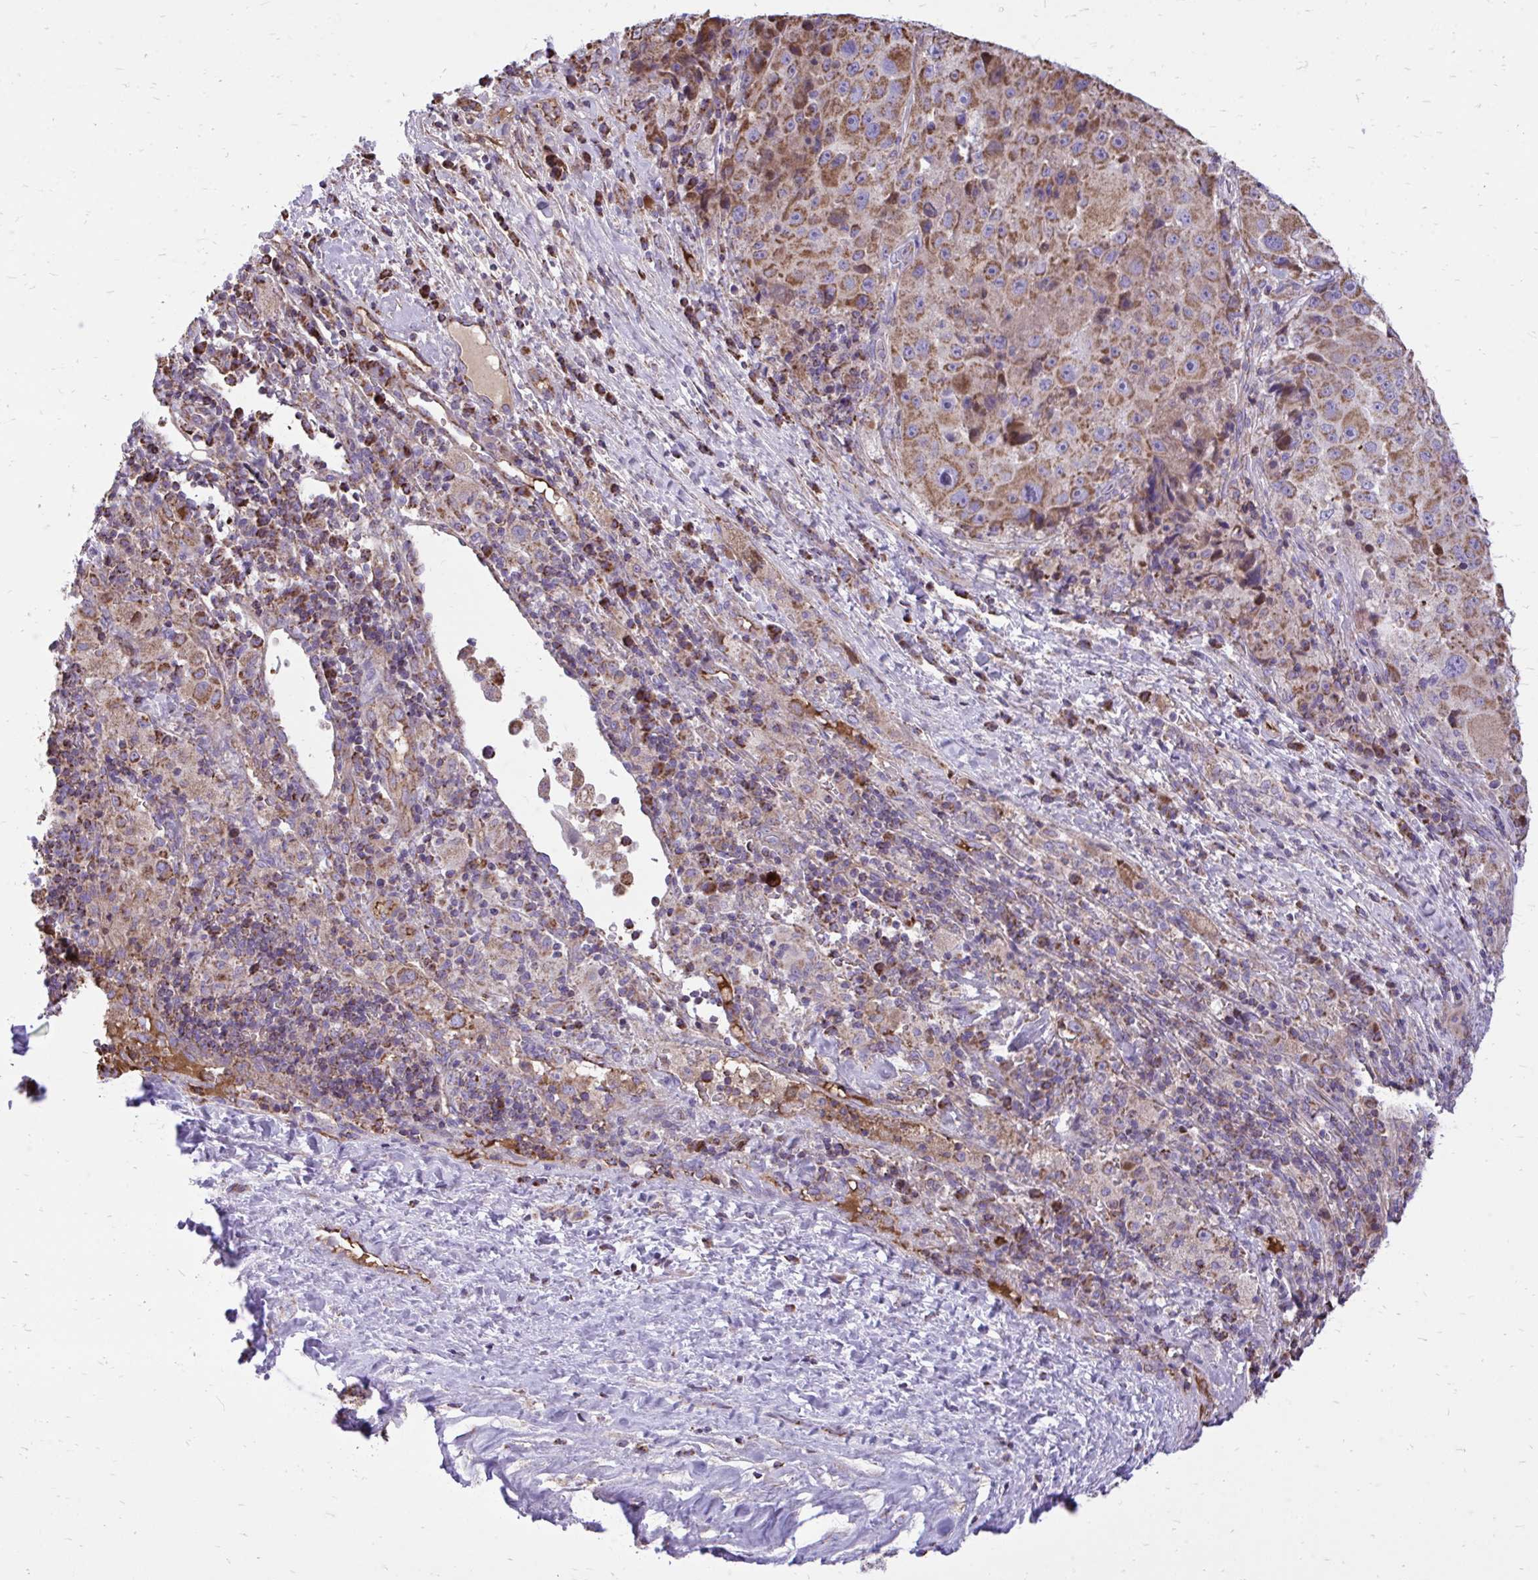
{"staining": {"intensity": "moderate", "quantity": ">75%", "location": "cytoplasmic/membranous"}, "tissue": "melanoma", "cell_type": "Tumor cells", "image_type": "cancer", "snomed": [{"axis": "morphology", "description": "Malignant melanoma, Metastatic site"}, {"axis": "topography", "description": "Lymph node"}], "caption": "The immunohistochemical stain labels moderate cytoplasmic/membranous expression in tumor cells of malignant melanoma (metastatic site) tissue. (DAB (3,3'-diaminobenzidine) IHC with brightfield microscopy, high magnification).", "gene": "ATP13A2", "patient": {"sex": "male", "age": 62}}